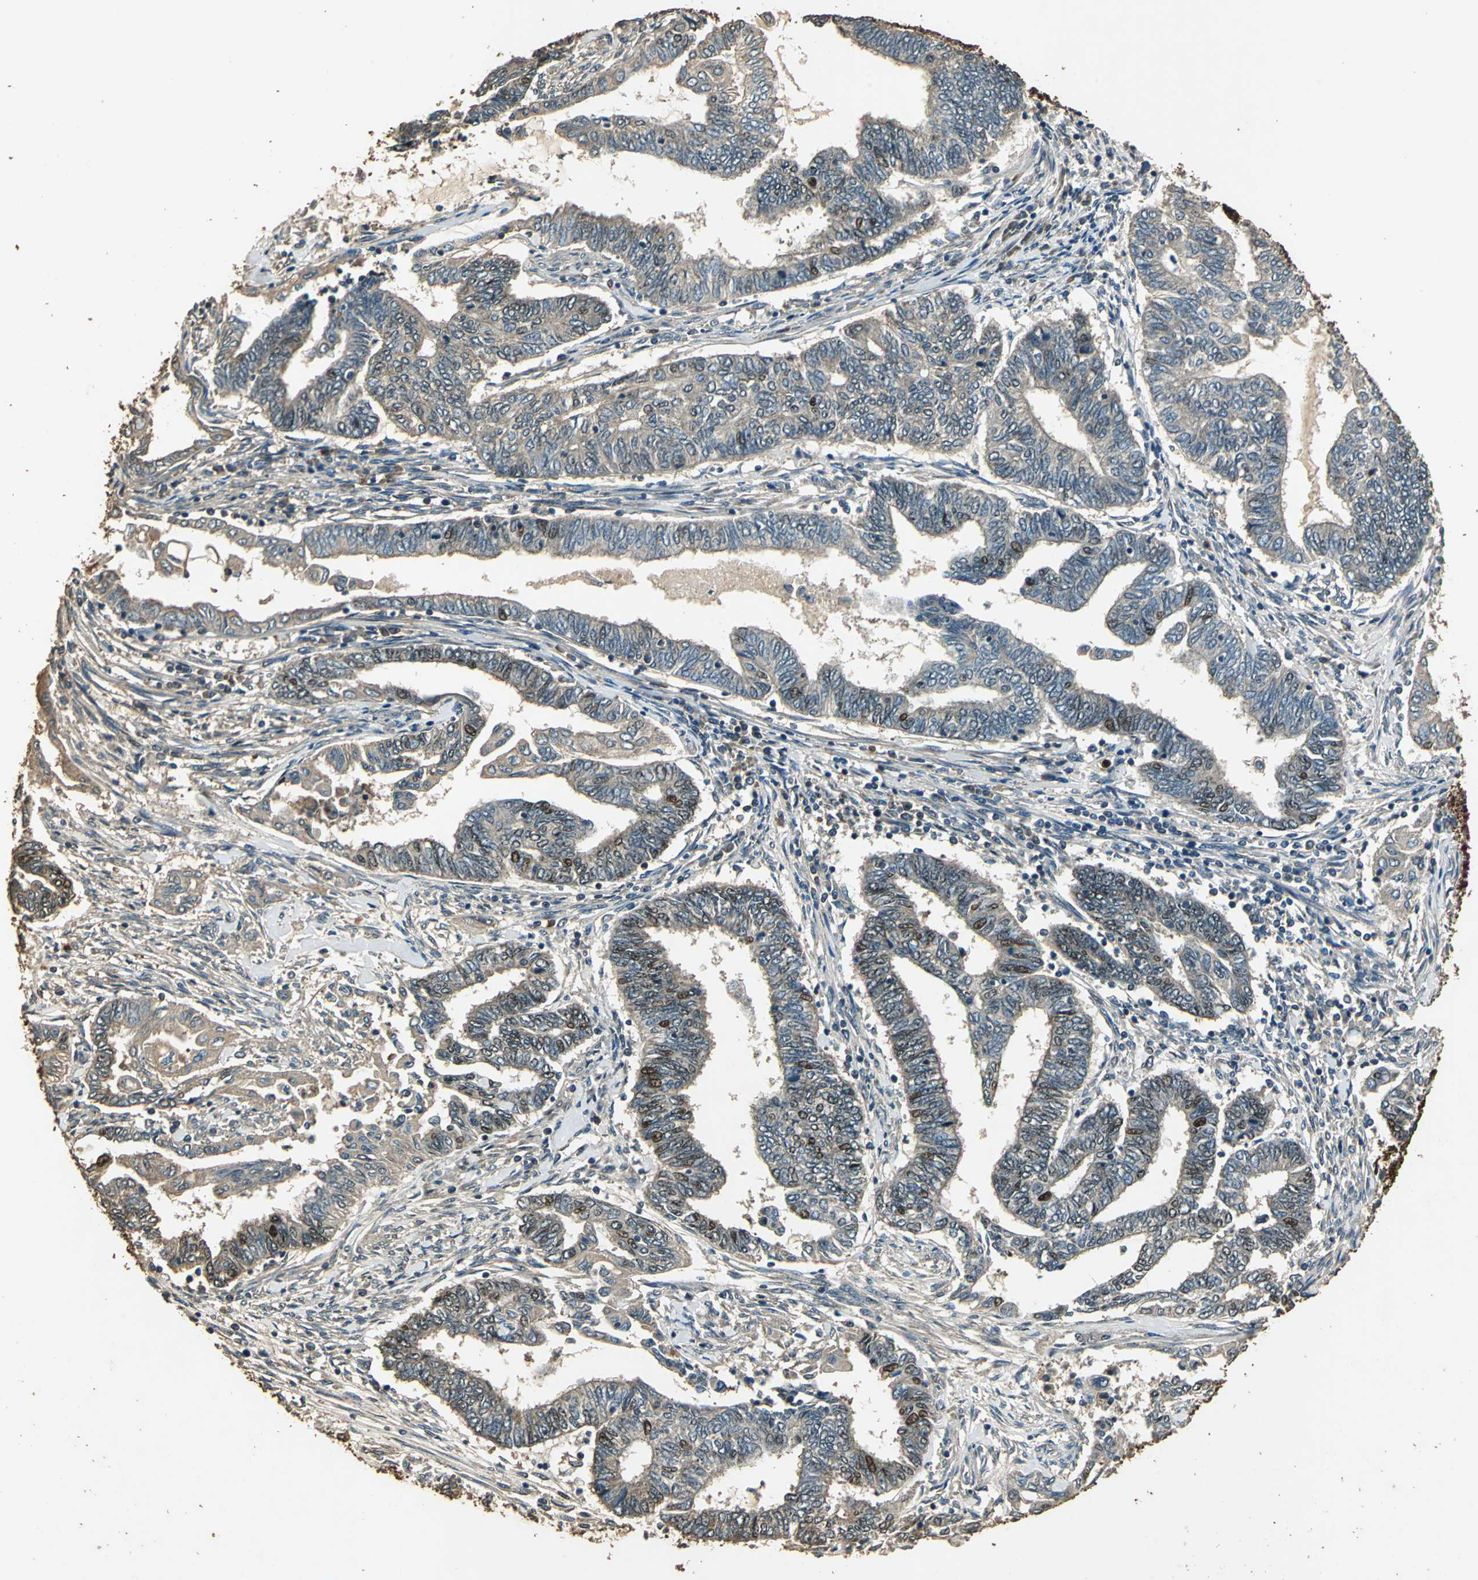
{"staining": {"intensity": "moderate", "quantity": ">75%", "location": "cytoplasmic/membranous,nuclear"}, "tissue": "endometrial cancer", "cell_type": "Tumor cells", "image_type": "cancer", "snomed": [{"axis": "morphology", "description": "Adenocarcinoma, NOS"}, {"axis": "topography", "description": "Uterus"}, {"axis": "topography", "description": "Endometrium"}], "caption": "This image displays immunohistochemistry staining of human endometrial adenocarcinoma, with medium moderate cytoplasmic/membranous and nuclear staining in about >75% of tumor cells.", "gene": "TMPRSS4", "patient": {"sex": "female", "age": 70}}